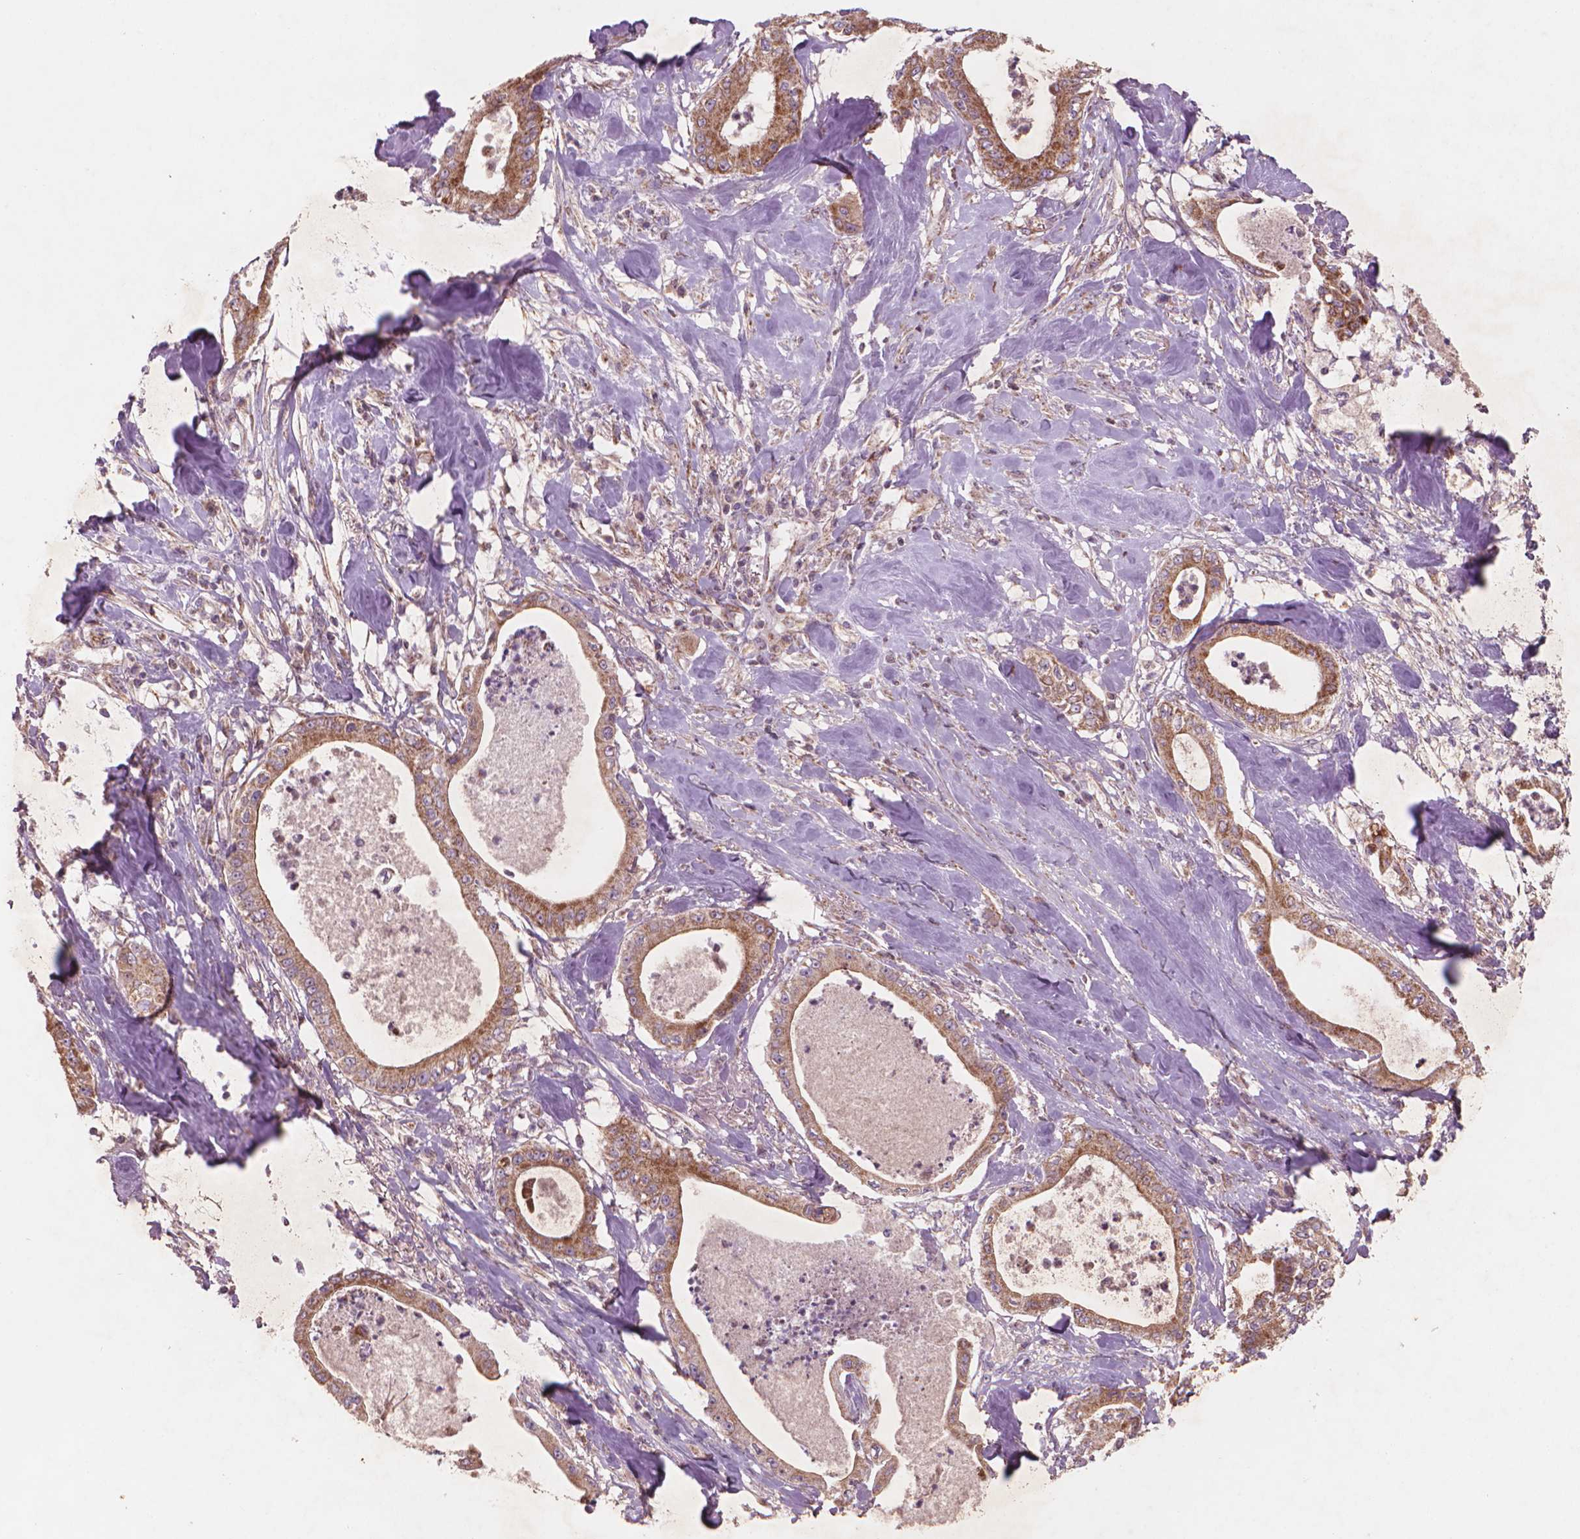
{"staining": {"intensity": "strong", "quantity": ">75%", "location": "cytoplasmic/membranous"}, "tissue": "pancreatic cancer", "cell_type": "Tumor cells", "image_type": "cancer", "snomed": [{"axis": "morphology", "description": "Adenocarcinoma, NOS"}, {"axis": "topography", "description": "Pancreas"}], "caption": "Human pancreatic adenocarcinoma stained for a protein (brown) displays strong cytoplasmic/membranous positive expression in about >75% of tumor cells.", "gene": "NLRX1", "patient": {"sex": "male", "age": 71}}